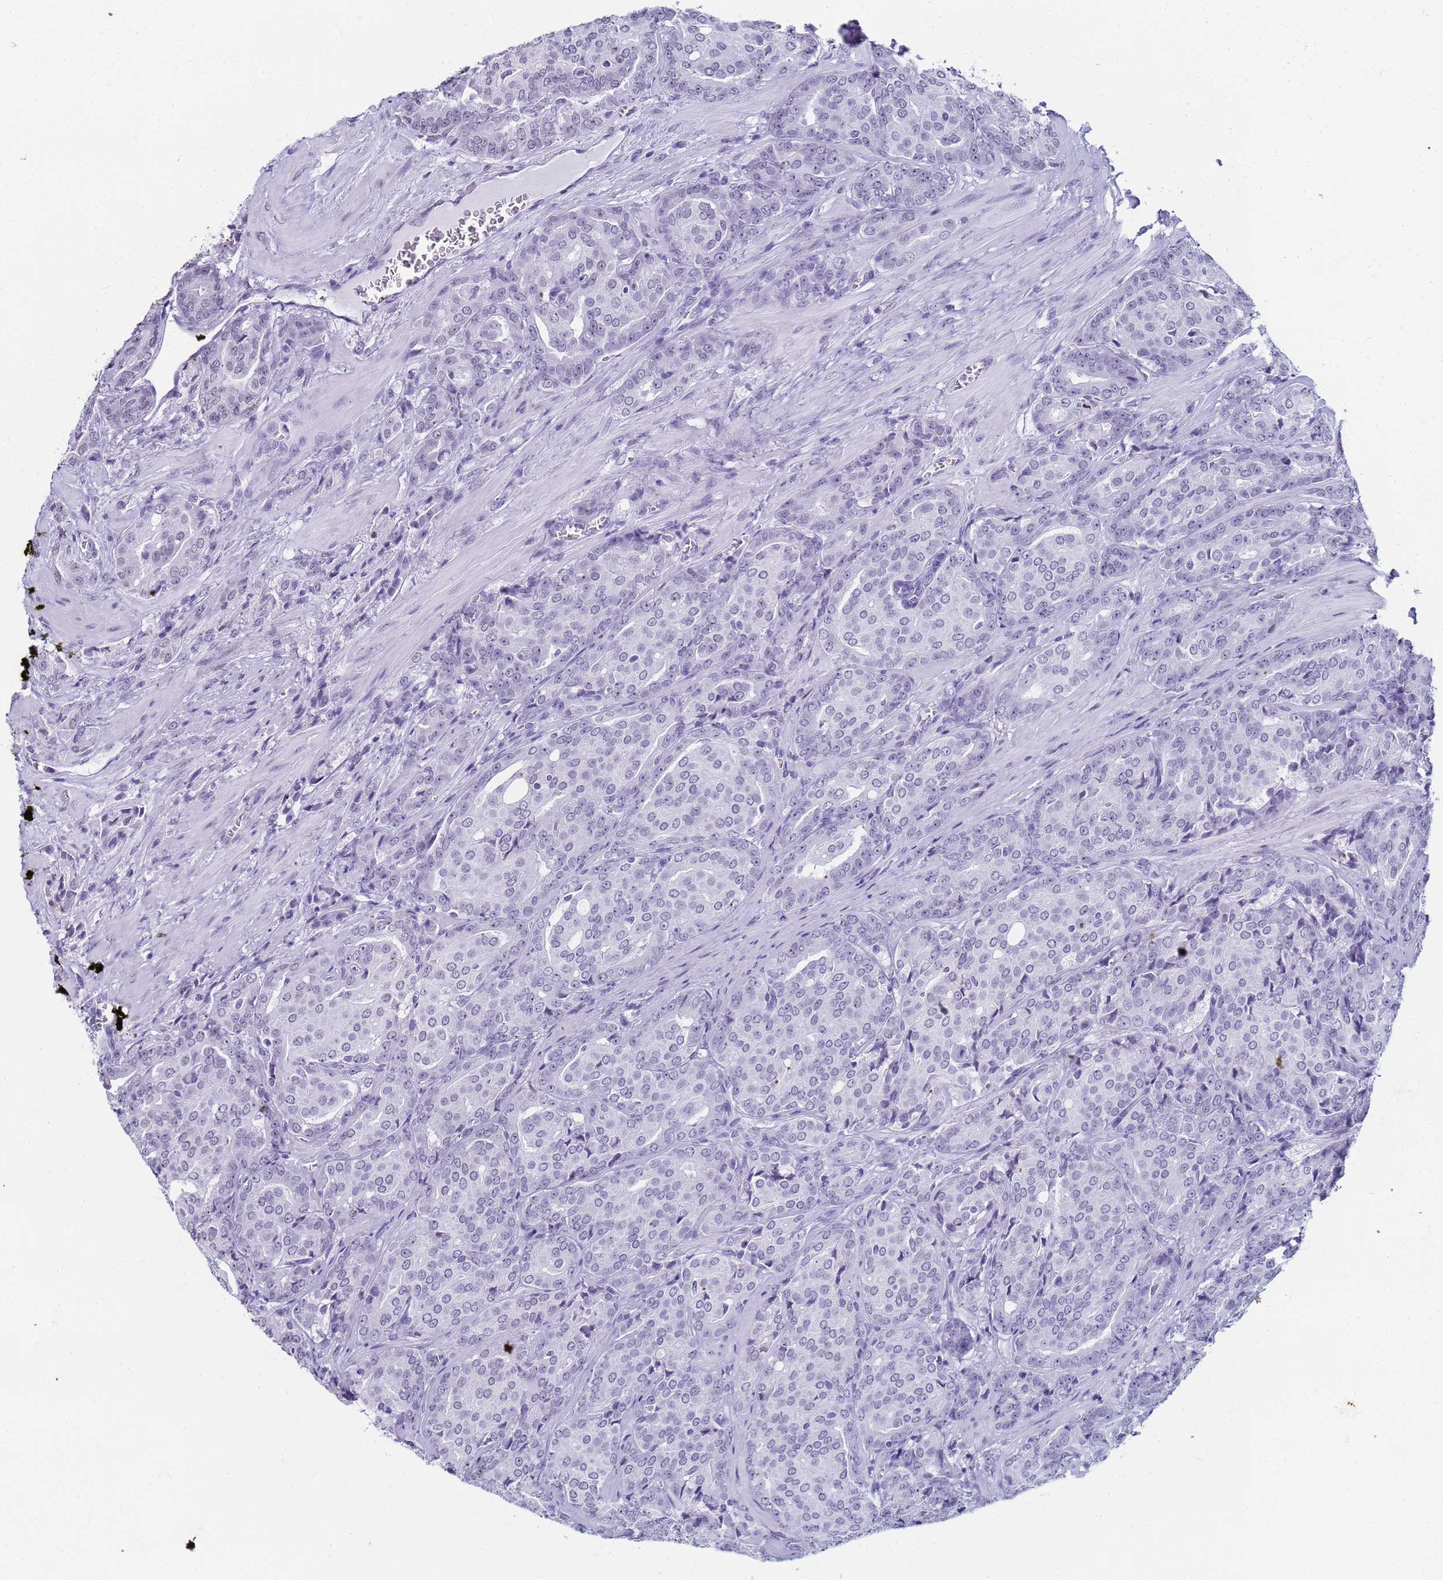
{"staining": {"intensity": "negative", "quantity": "none", "location": "none"}, "tissue": "prostate cancer", "cell_type": "Tumor cells", "image_type": "cancer", "snomed": [{"axis": "morphology", "description": "Adenocarcinoma, High grade"}, {"axis": "topography", "description": "Prostate"}], "caption": "This is an immunohistochemistry (IHC) micrograph of prostate cancer (adenocarcinoma (high-grade)). There is no staining in tumor cells.", "gene": "SLC7A9", "patient": {"sex": "male", "age": 68}}